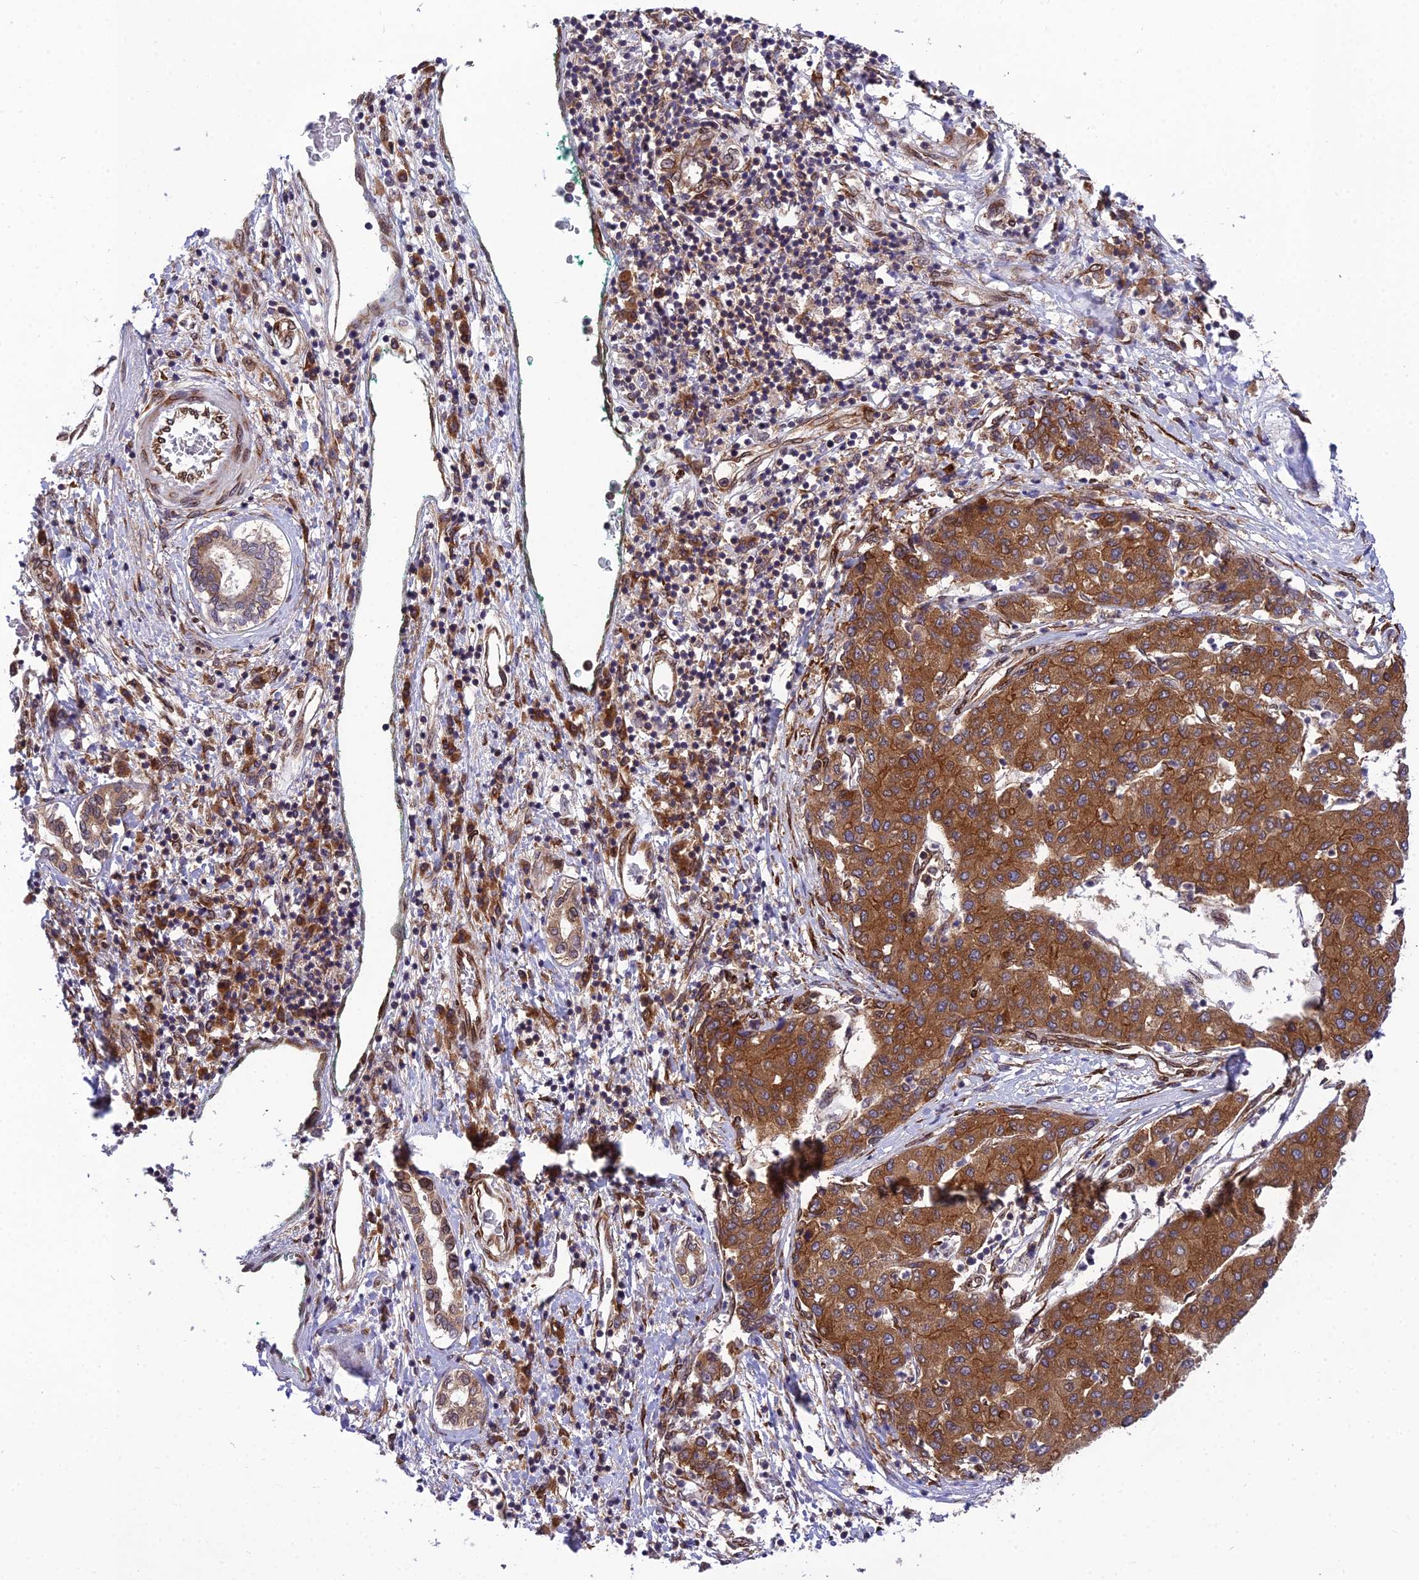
{"staining": {"intensity": "strong", "quantity": ">75%", "location": "cytoplasmic/membranous"}, "tissue": "liver cancer", "cell_type": "Tumor cells", "image_type": "cancer", "snomed": [{"axis": "morphology", "description": "Carcinoma, Hepatocellular, NOS"}, {"axis": "topography", "description": "Liver"}], "caption": "Protein staining of hepatocellular carcinoma (liver) tissue displays strong cytoplasmic/membranous expression in approximately >75% of tumor cells.", "gene": "DHCR7", "patient": {"sex": "male", "age": 65}}